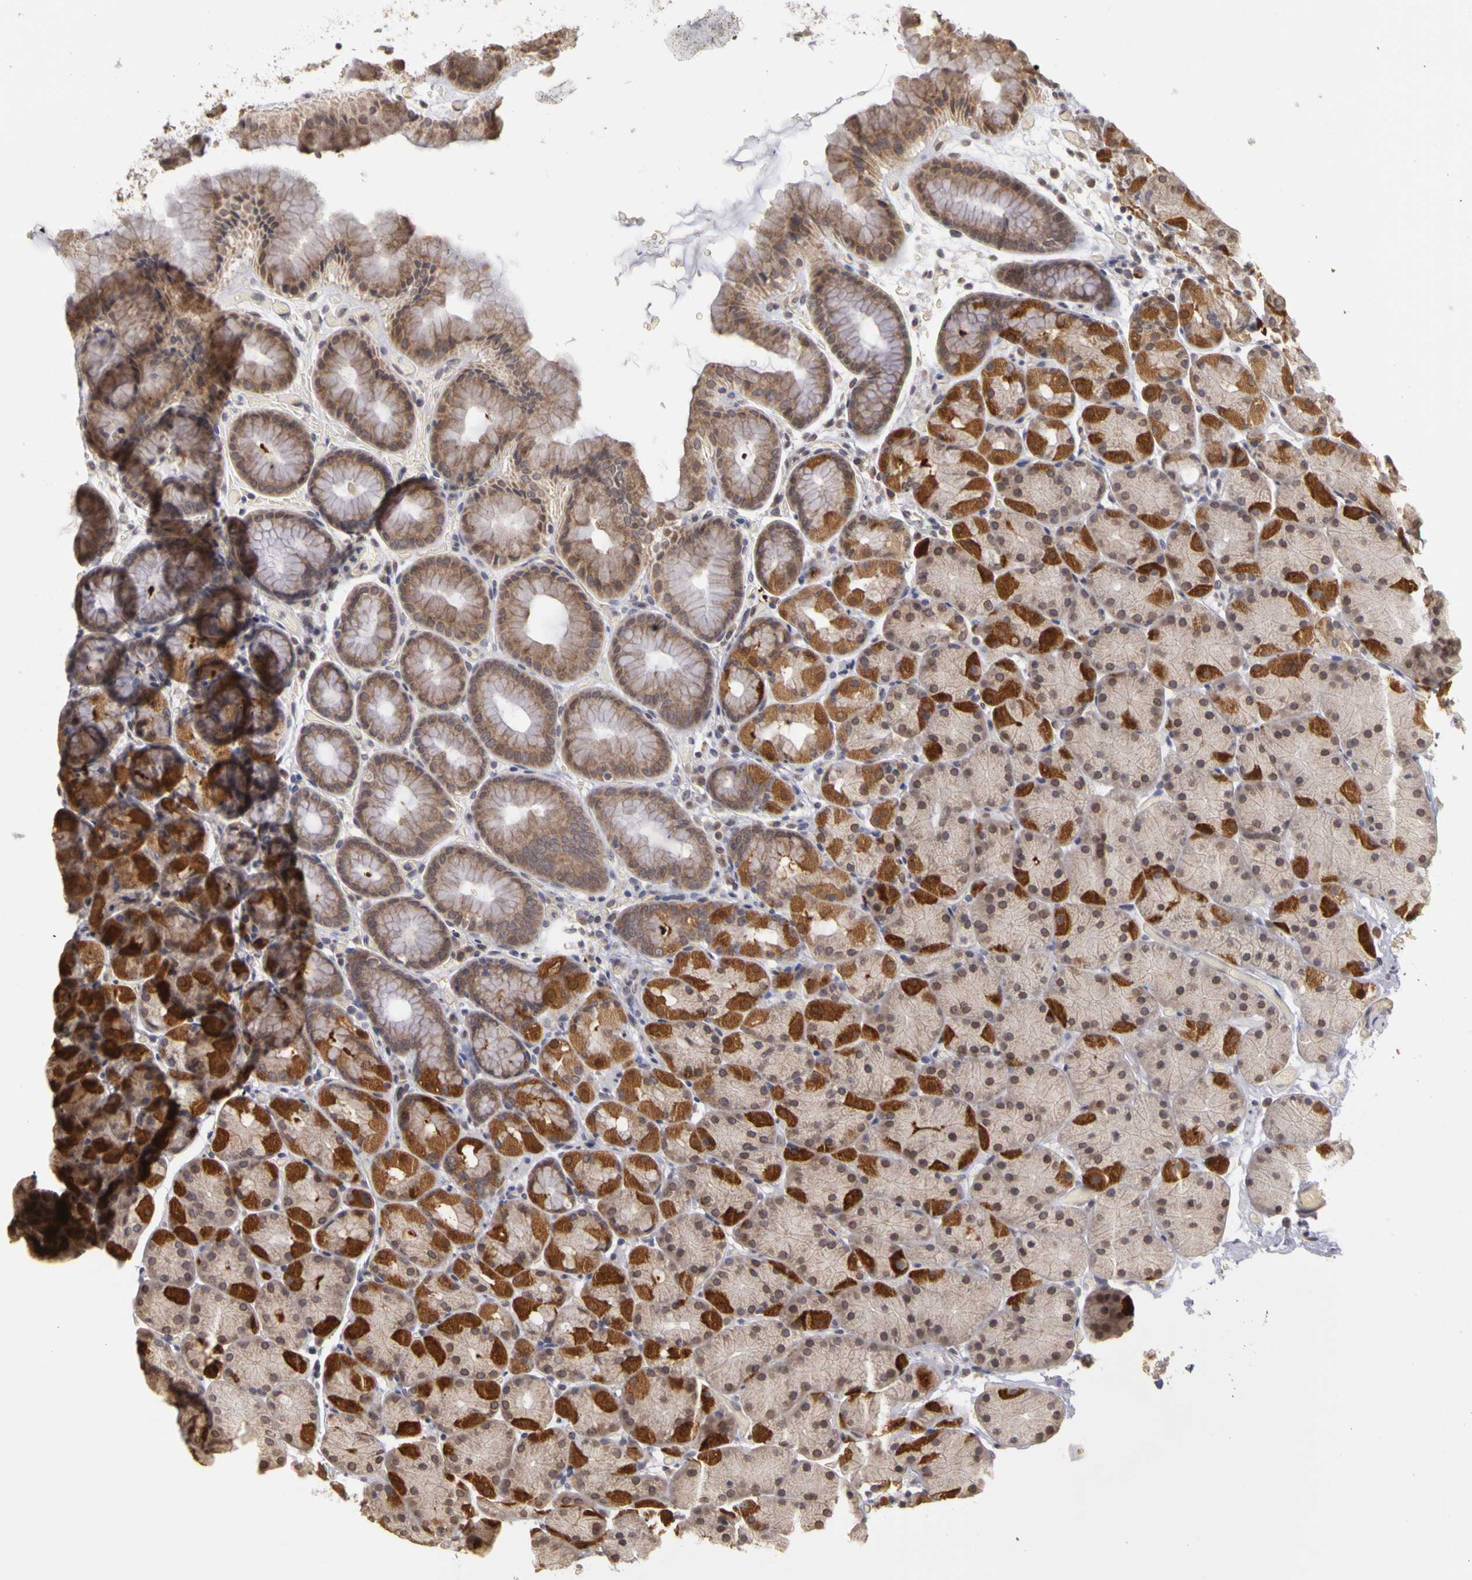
{"staining": {"intensity": "strong", "quantity": "25%-75%", "location": "cytoplasmic/membranous"}, "tissue": "stomach", "cell_type": "Glandular cells", "image_type": "normal", "snomed": [{"axis": "morphology", "description": "Normal tissue, NOS"}, {"axis": "topography", "description": "Stomach, upper"}], "caption": "A histopathology image showing strong cytoplasmic/membranous expression in about 25%-75% of glandular cells in unremarkable stomach, as visualized by brown immunohistochemical staining.", "gene": "FRMD7", "patient": {"sex": "male", "age": 47}}